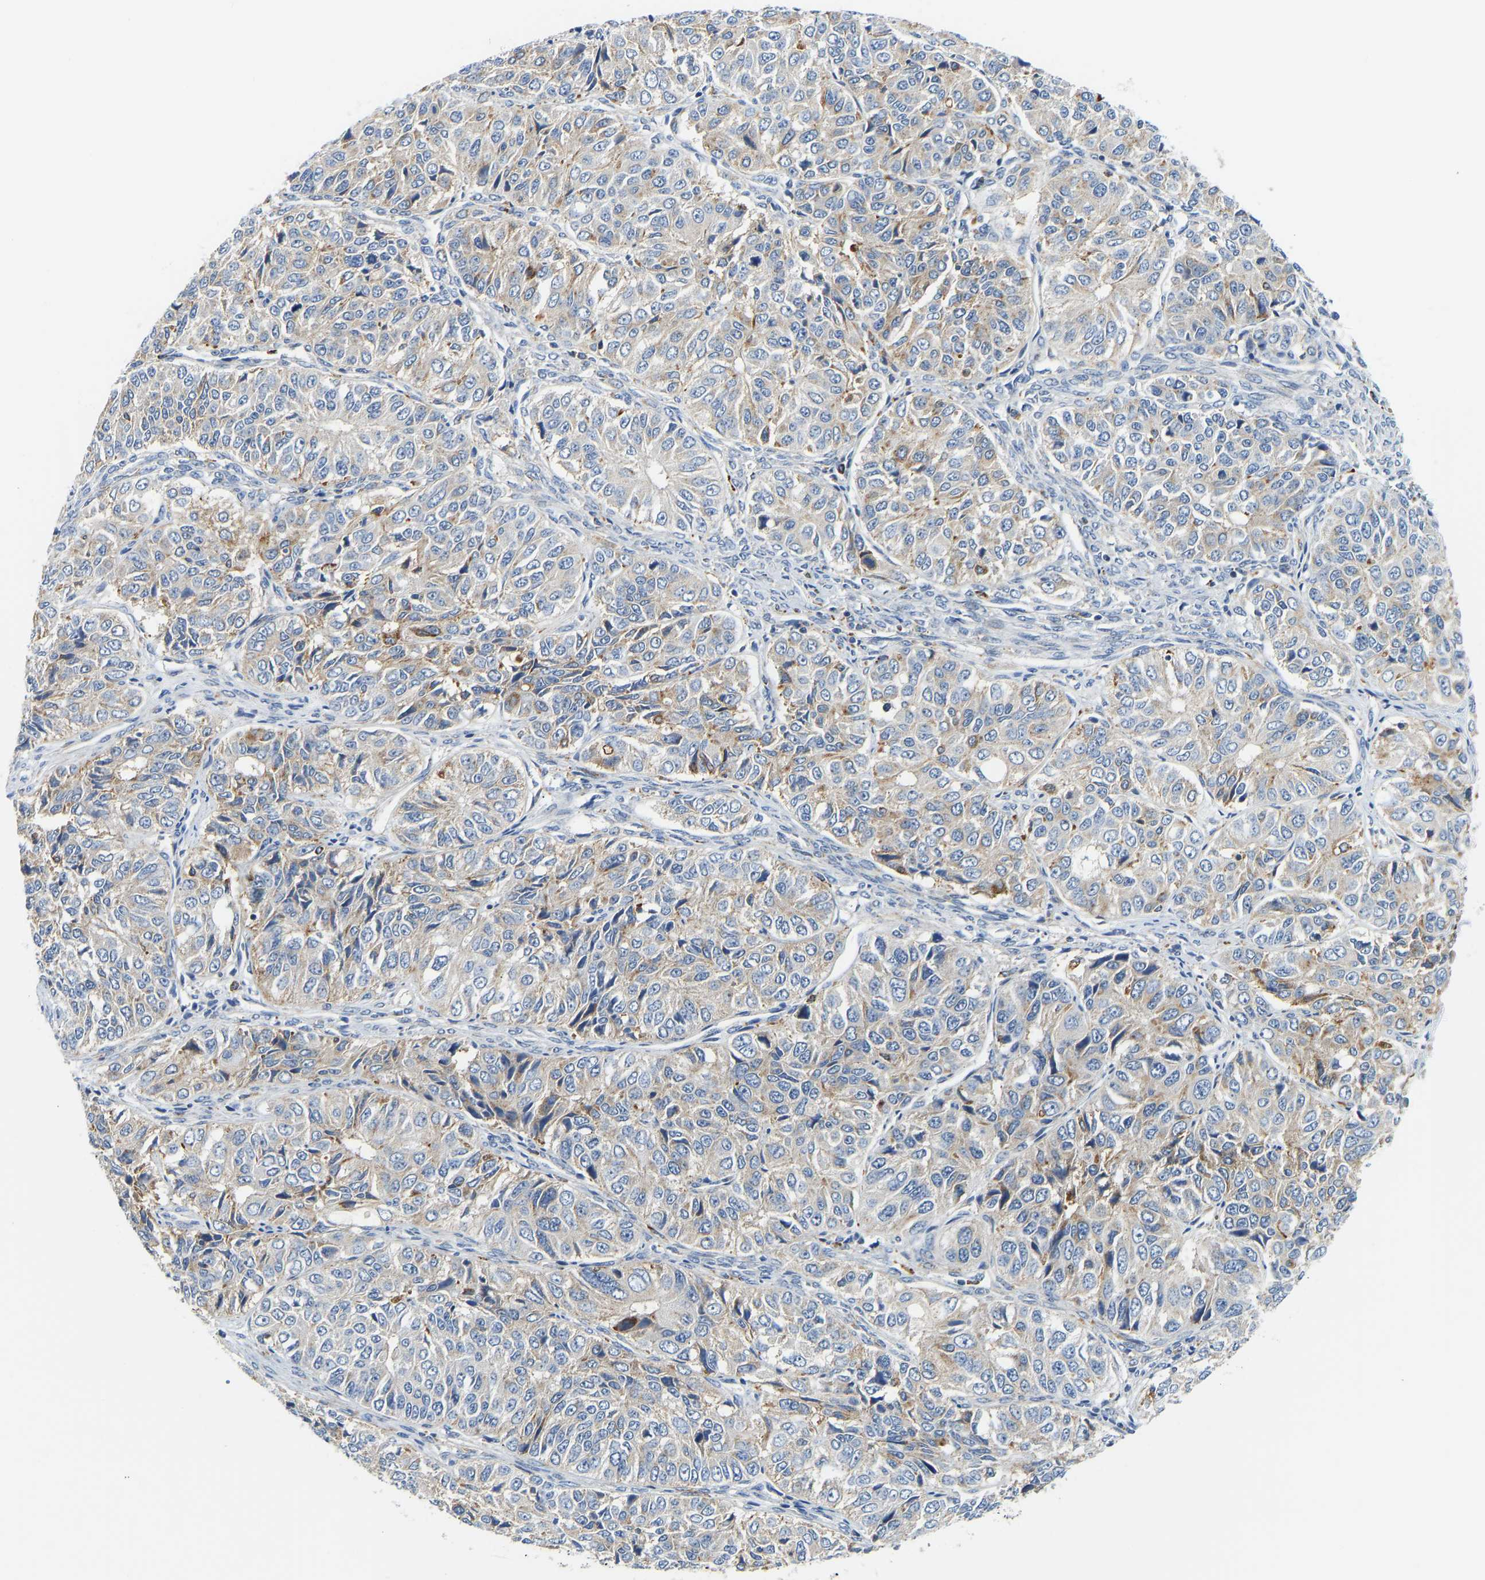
{"staining": {"intensity": "moderate", "quantity": "25%-75%", "location": "cytoplasmic/membranous"}, "tissue": "ovarian cancer", "cell_type": "Tumor cells", "image_type": "cancer", "snomed": [{"axis": "morphology", "description": "Carcinoma, endometroid"}, {"axis": "topography", "description": "Ovary"}], "caption": "High-magnification brightfield microscopy of endometroid carcinoma (ovarian) stained with DAB (3,3'-diaminobenzidine) (brown) and counterstained with hematoxylin (blue). tumor cells exhibit moderate cytoplasmic/membranous staining is present in about25%-75% of cells. (Brightfield microscopy of DAB IHC at high magnification).", "gene": "ATP6V1E1", "patient": {"sex": "female", "age": 51}}